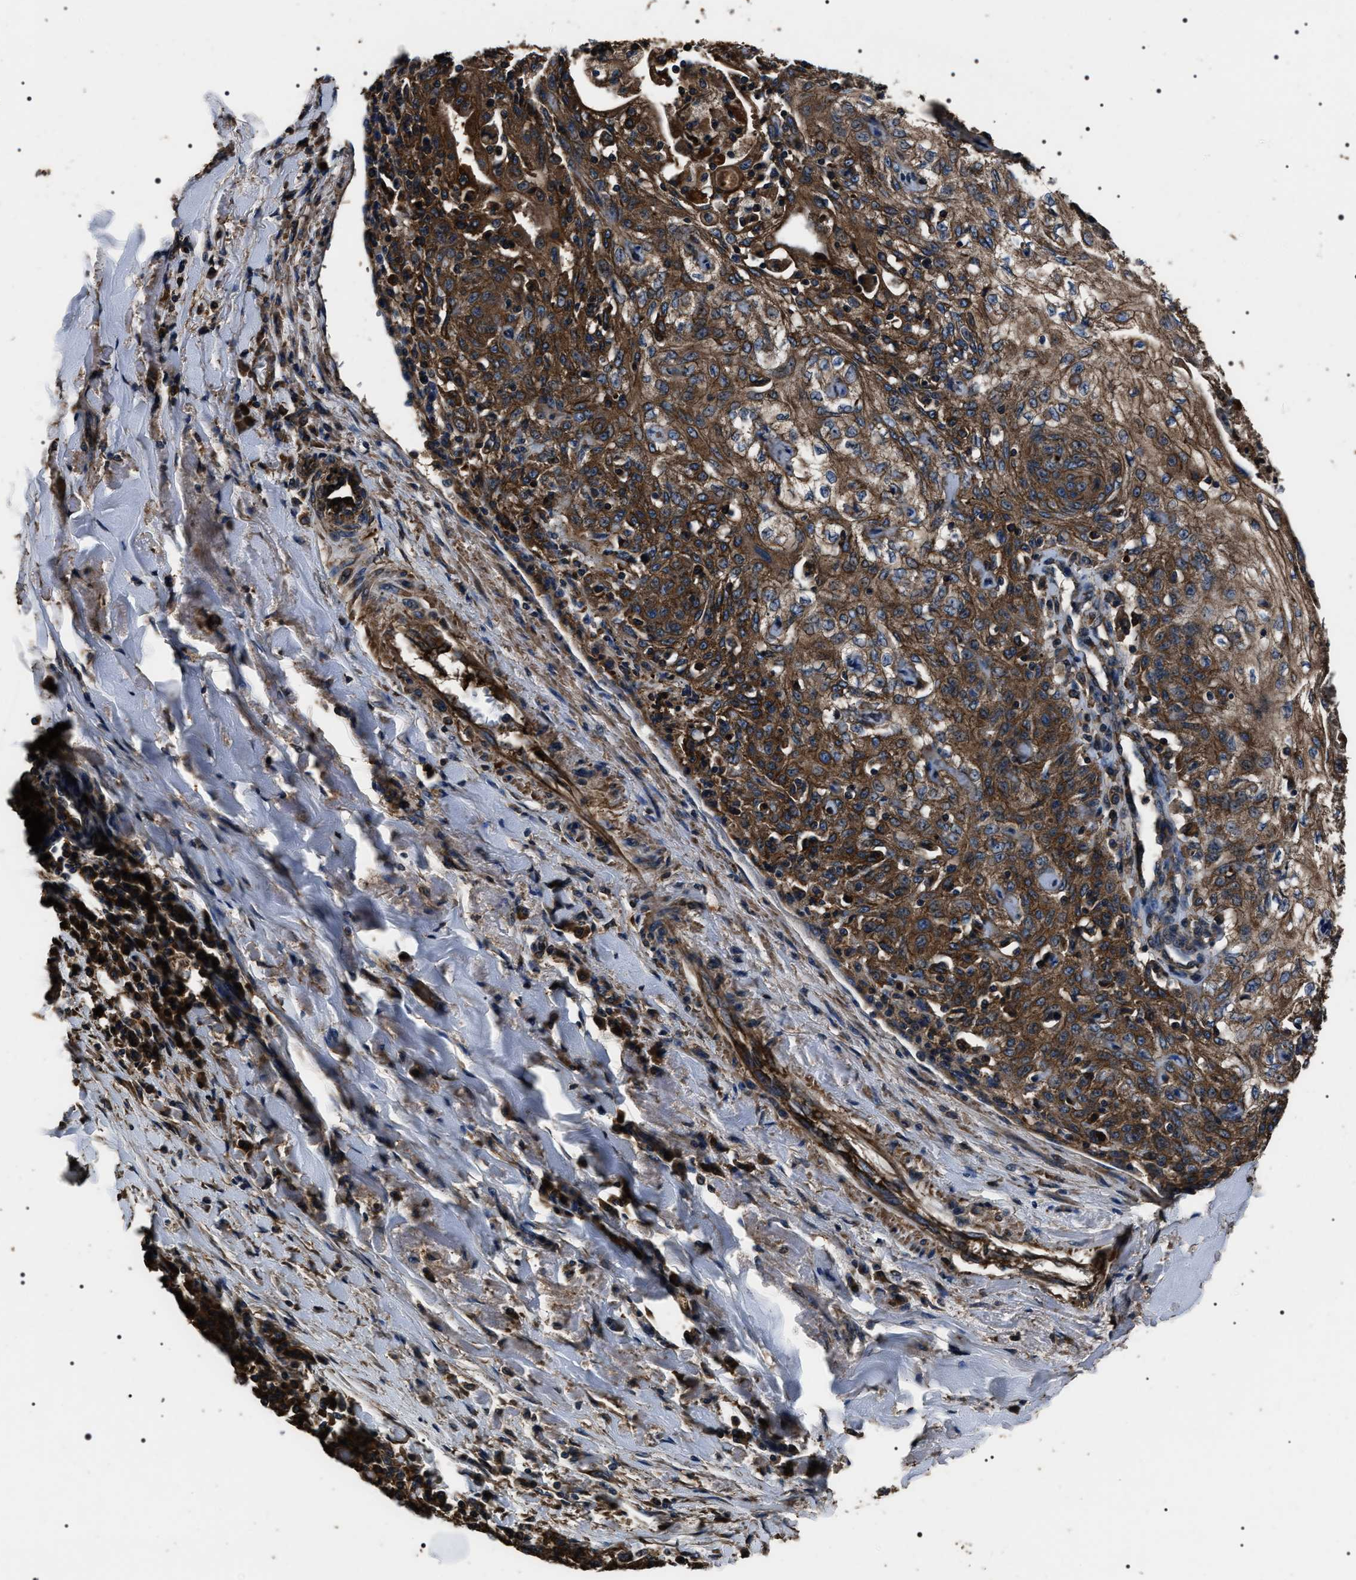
{"staining": {"intensity": "moderate", "quantity": ">75%", "location": "cytoplasmic/membranous"}, "tissue": "skin cancer", "cell_type": "Tumor cells", "image_type": "cancer", "snomed": [{"axis": "morphology", "description": "Squamous cell carcinoma, NOS"}, {"axis": "morphology", "description": "Squamous cell carcinoma, metastatic, NOS"}, {"axis": "topography", "description": "Skin"}, {"axis": "topography", "description": "Lymph node"}], "caption": "Tumor cells display moderate cytoplasmic/membranous expression in approximately >75% of cells in skin metastatic squamous cell carcinoma.", "gene": "HSCB", "patient": {"sex": "male", "age": 75}}